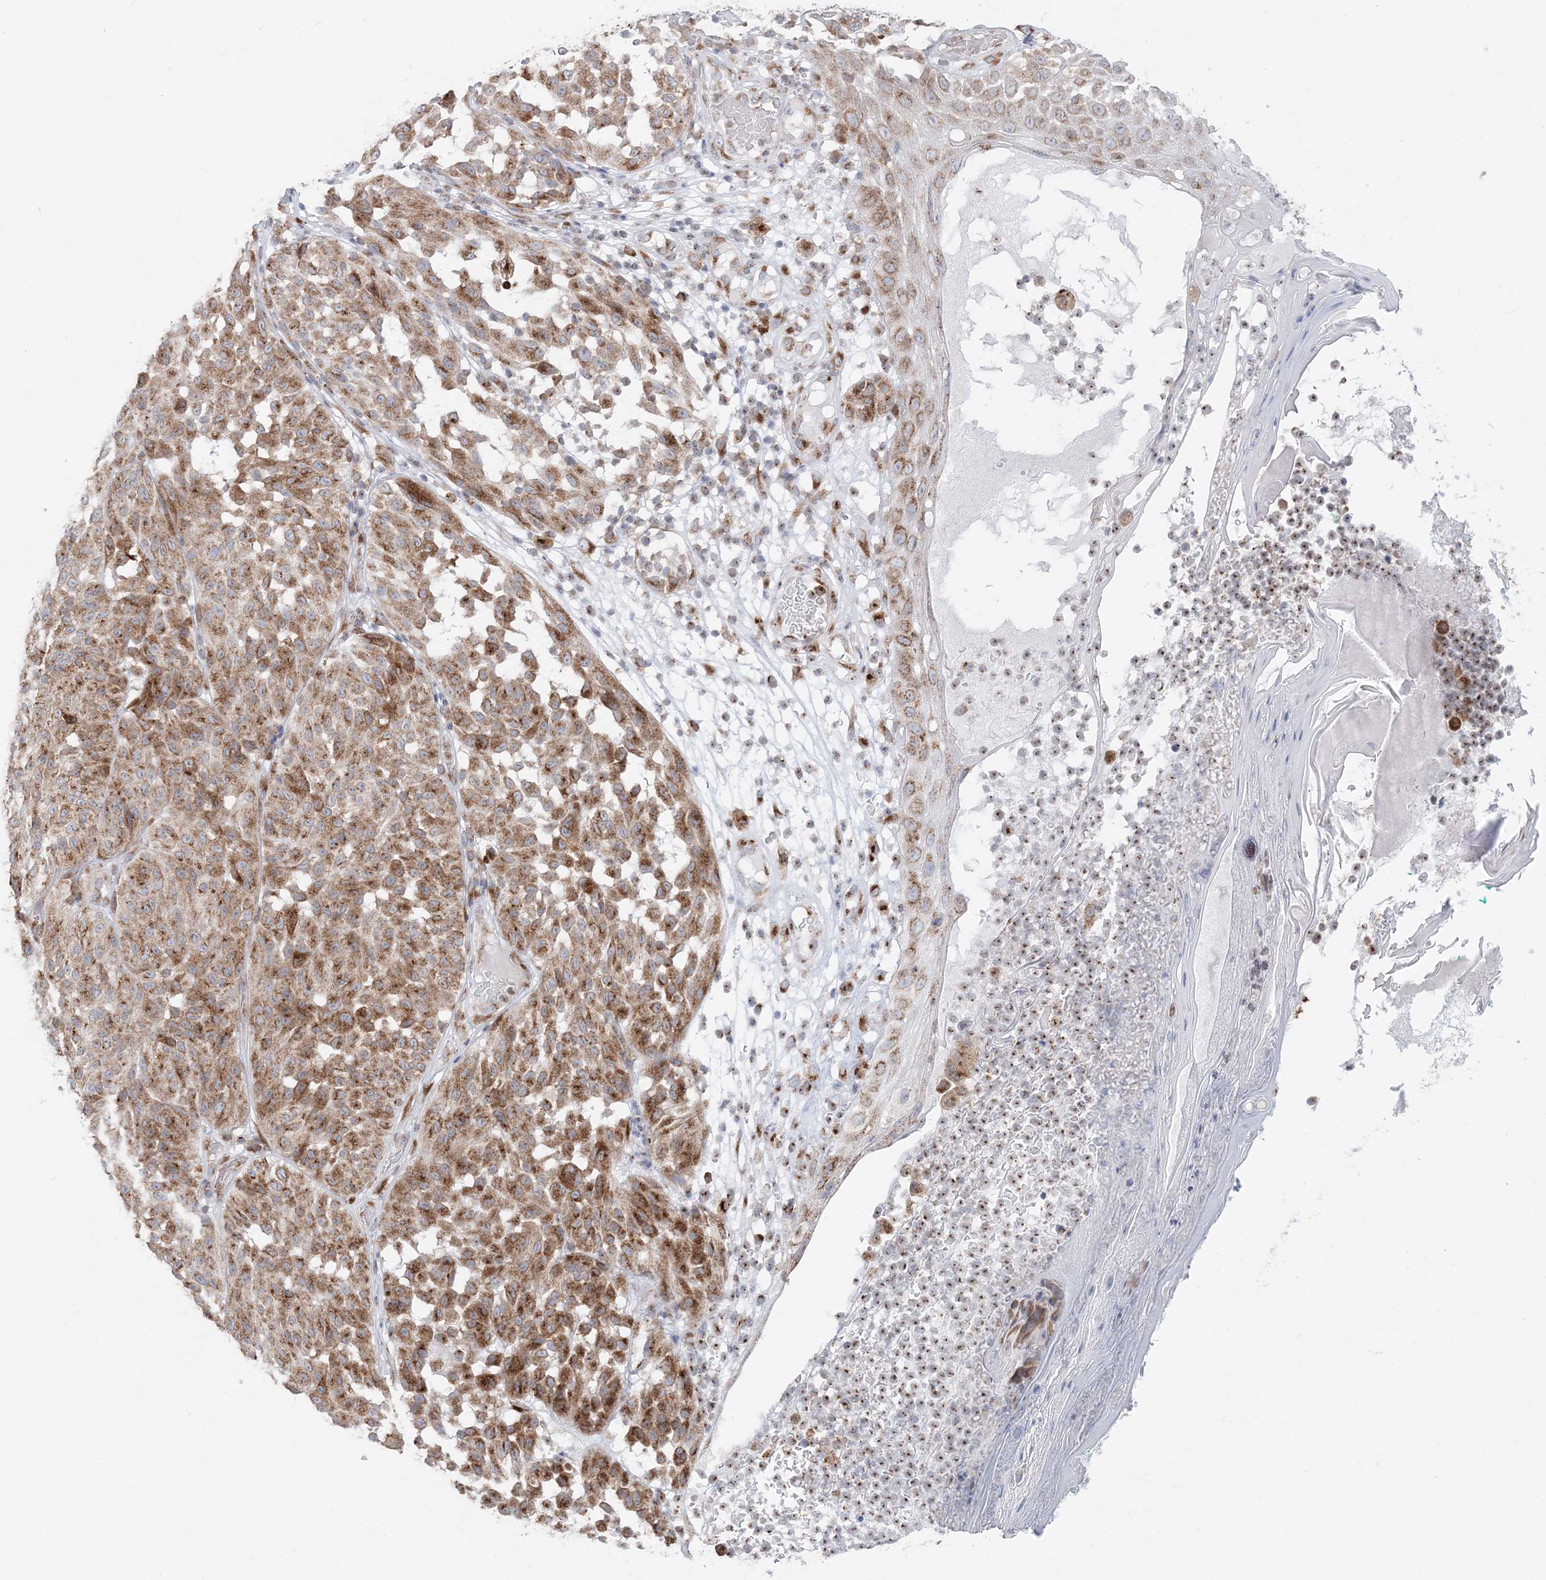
{"staining": {"intensity": "moderate", "quantity": ">75%", "location": "cytoplasmic/membranous"}, "tissue": "melanoma", "cell_type": "Tumor cells", "image_type": "cancer", "snomed": [{"axis": "morphology", "description": "Malignant melanoma, NOS"}, {"axis": "topography", "description": "Skin"}], "caption": "A histopathology image showing moderate cytoplasmic/membranous expression in about >75% of tumor cells in malignant melanoma, as visualized by brown immunohistochemical staining.", "gene": "TMED10", "patient": {"sex": "female", "age": 46}}